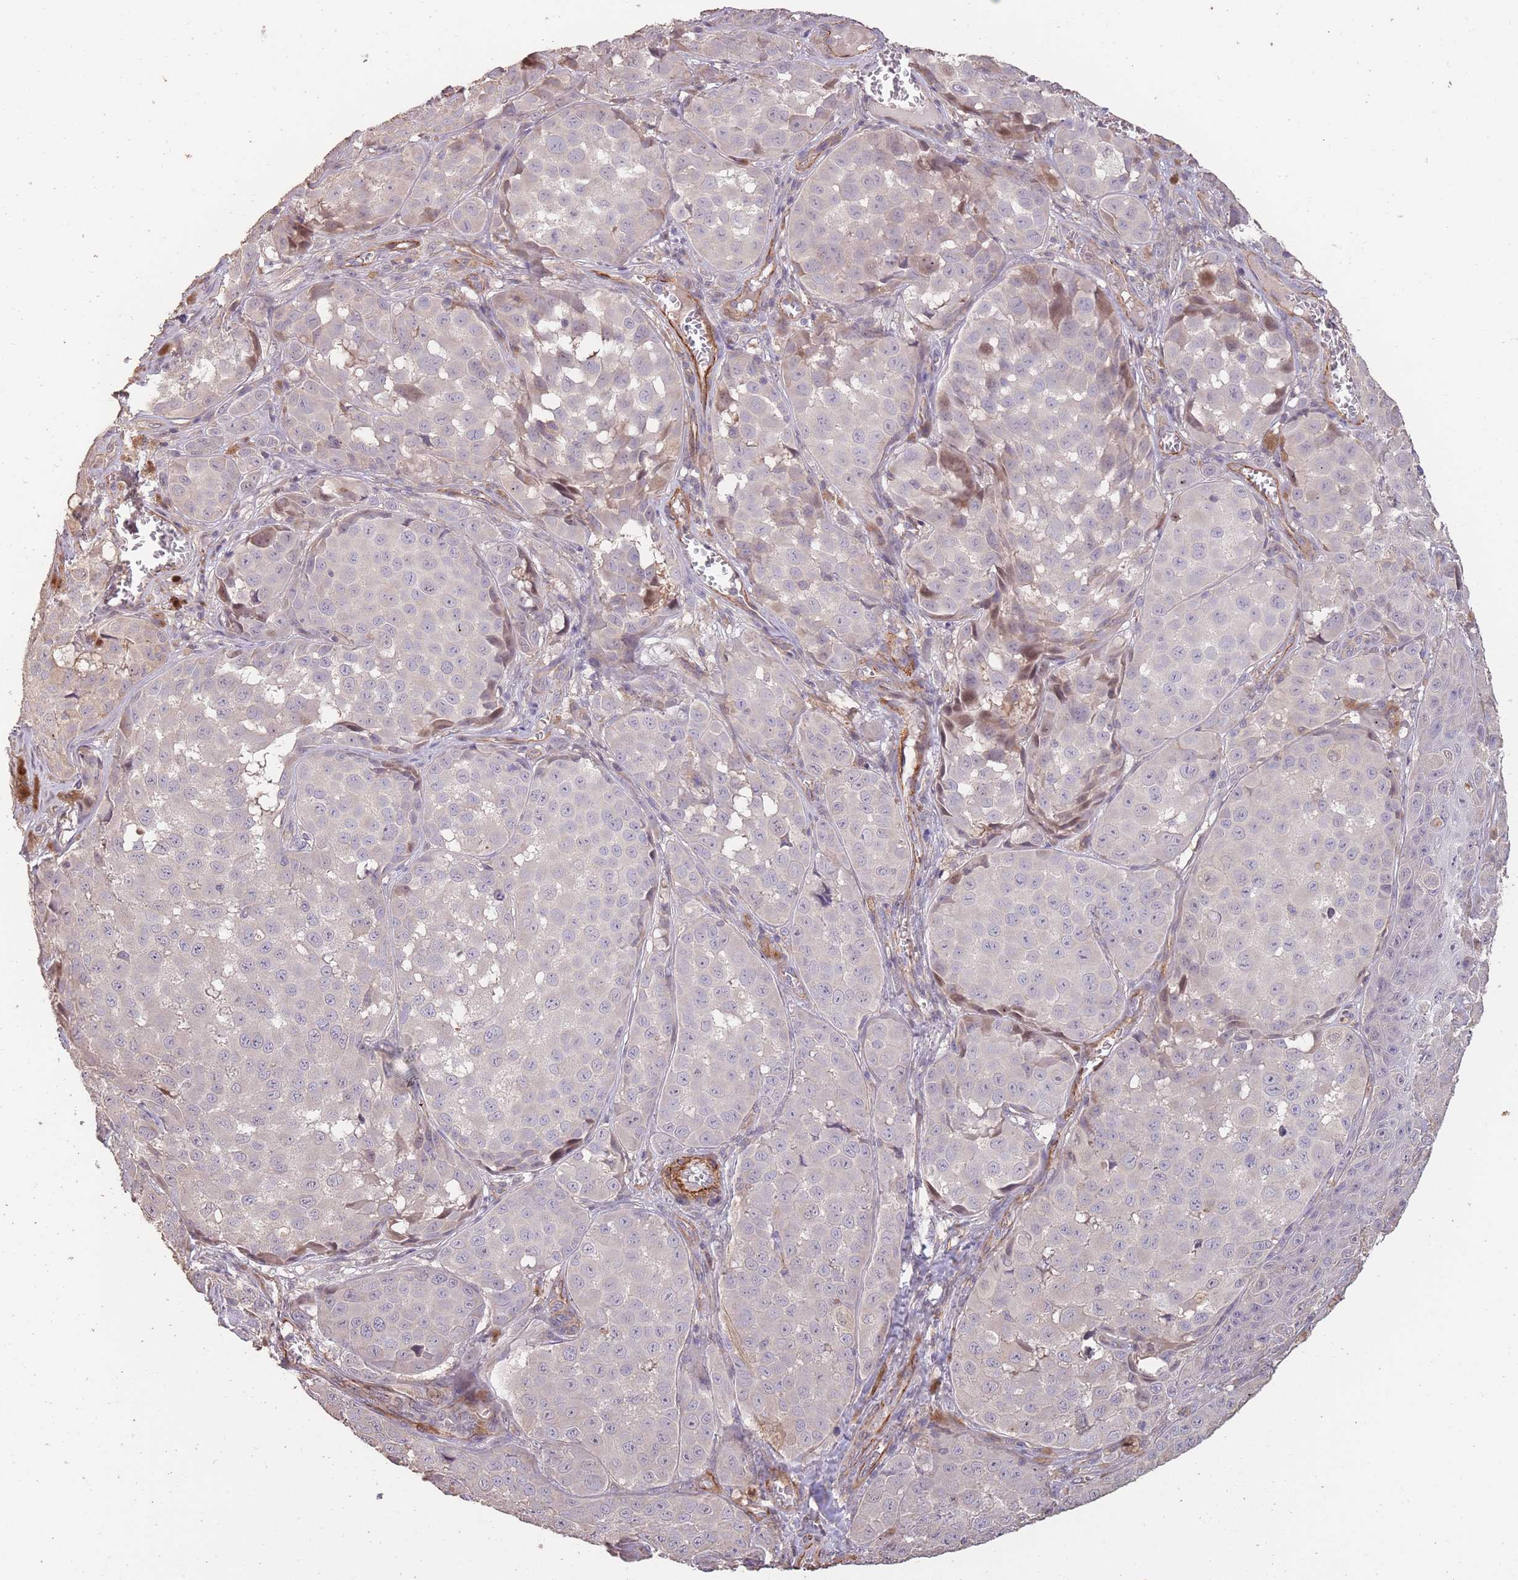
{"staining": {"intensity": "negative", "quantity": "none", "location": "none"}, "tissue": "melanoma", "cell_type": "Tumor cells", "image_type": "cancer", "snomed": [{"axis": "morphology", "description": "Malignant melanoma, NOS"}, {"axis": "topography", "description": "Skin"}], "caption": "Malignant melanoma was stained to show a protein in brown. There is no significant expression in tumor cells. Brightfield microscopy of IHC stained with DAB (3,3'-diaminobenzidine) (brown) and hematoxylin (blue), captured at high magnification.", "gene": "NLRC4", "patient": {"sex": "male", "age": 64}}